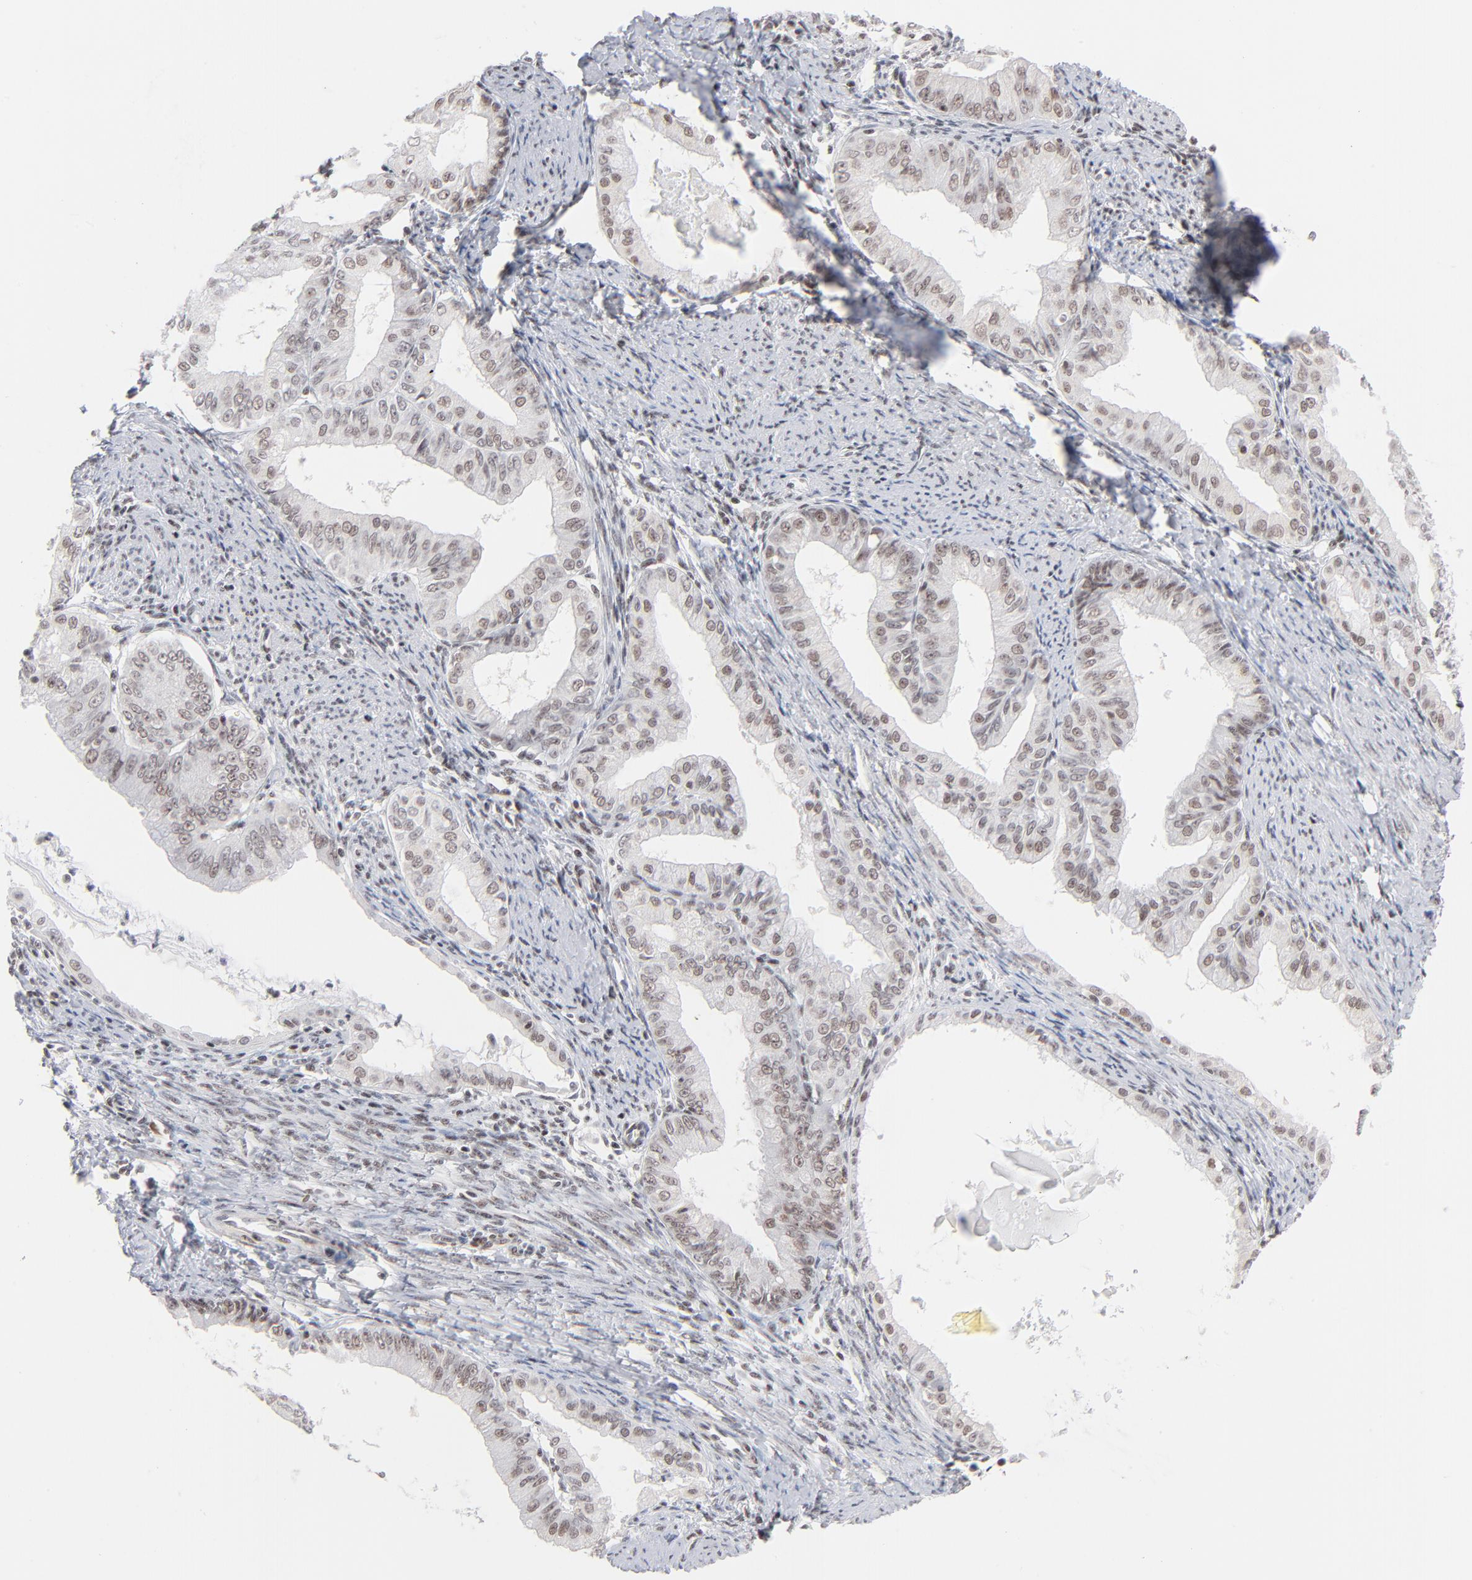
{"staining": {"intensity": "weak", "quantity": ">75%", "location": "nuclear"}, "tissue": "endometrial cancer", "cell_type": "Tumor cells", "image_type": "cancer", "snomed": [{"axis": "morphology", "description": "Adenocarcinoma, NOS"}, {"axis": "topography", "description": "Endometrium"}], "caption": "Endometrial cancer (adenocarcinoma) stained for a protein (brown) reveals weak nuclear positive expression in approximately >75% of tumor cells.", "gene": "ZNF143", "patient": {"sex": "female", "age": 76}}